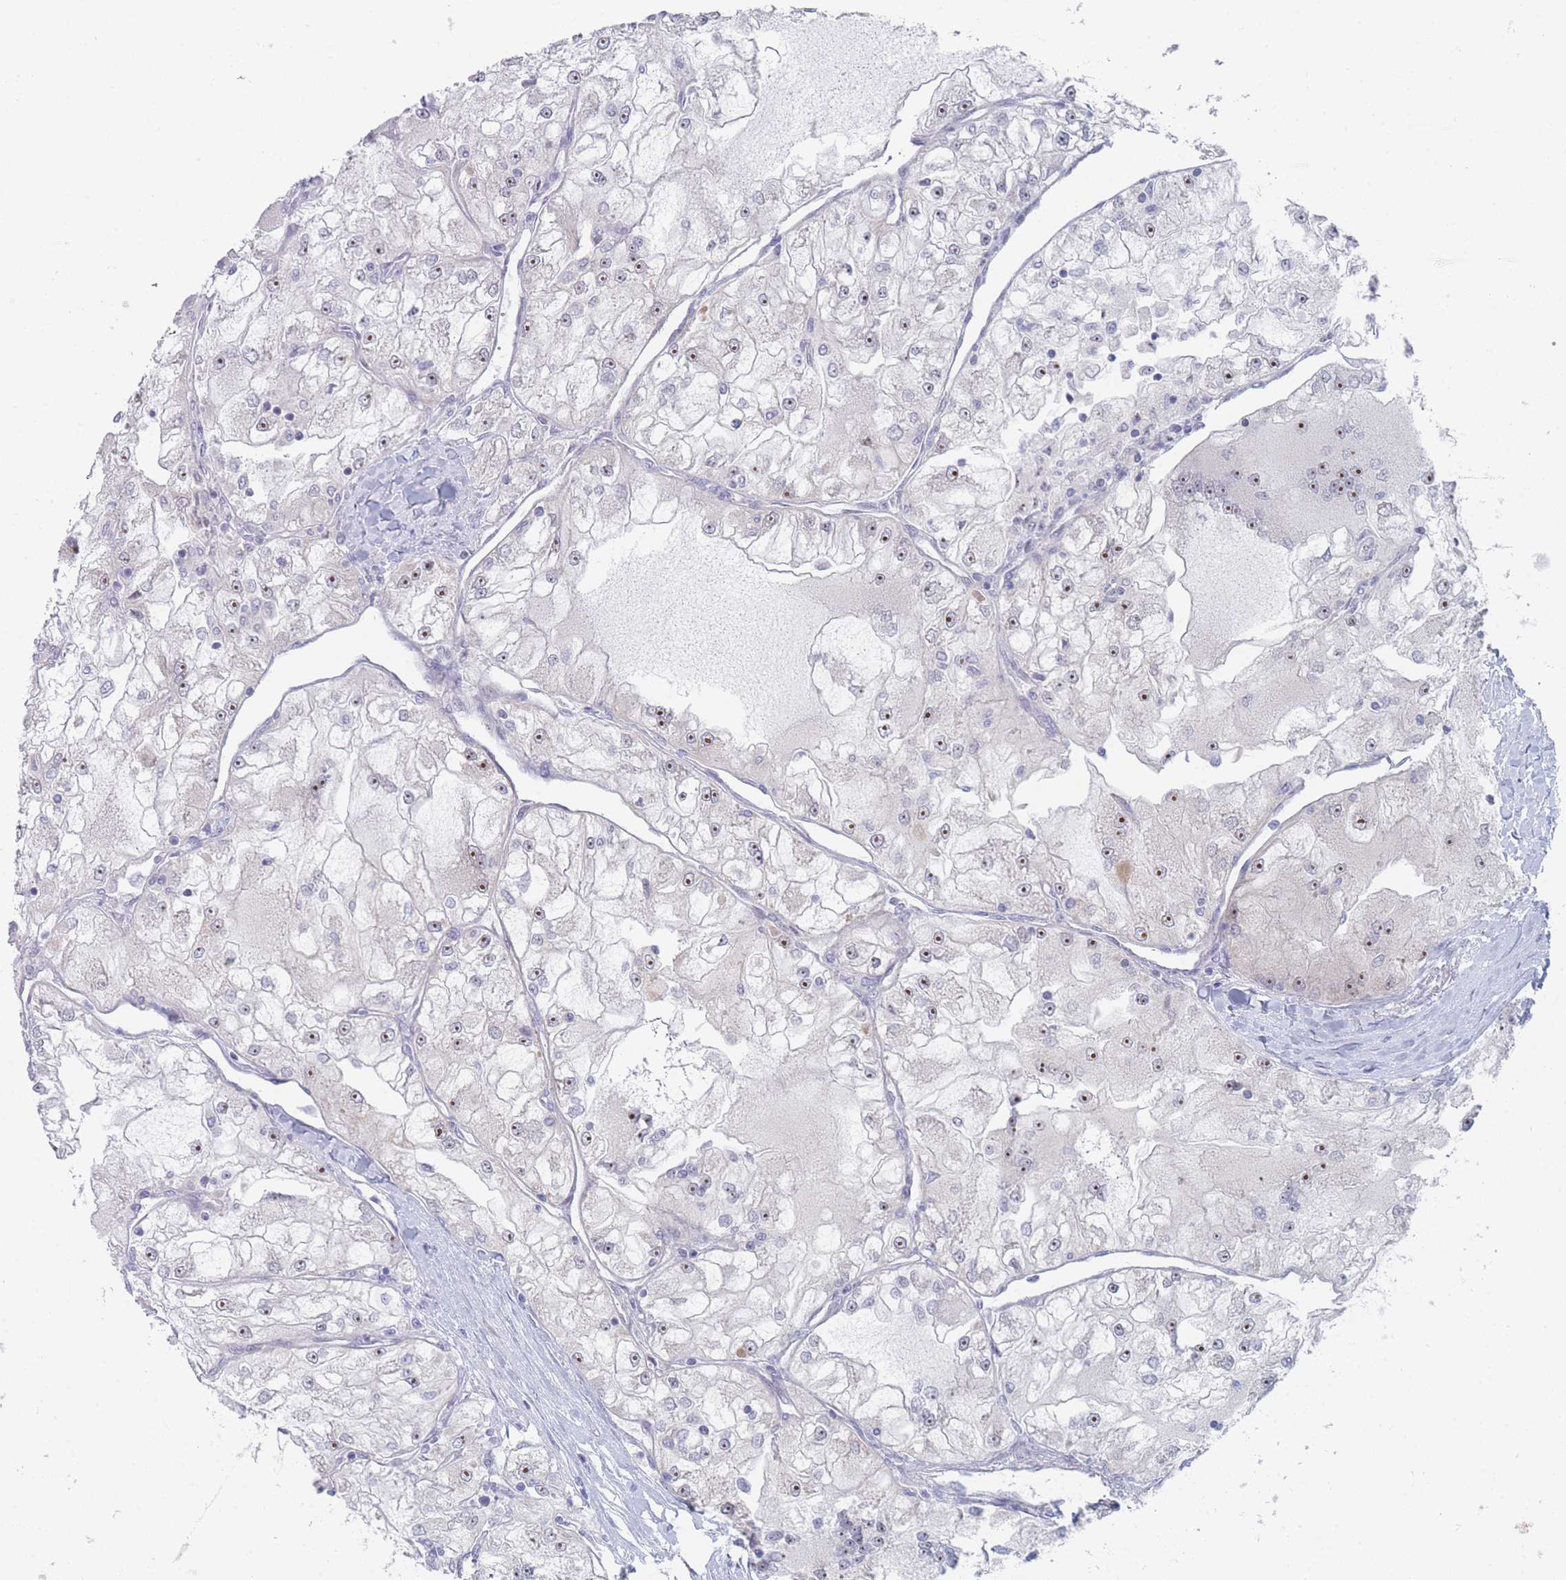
{"staining": {"intensity": "moderate", "quantity": "25%-75%", "location": "nuclear"}, "tissue": "renal cancer", "cell_type": "Tumor cells", "image_type": "cancer", "snomed": [{"axis": "morphology", "description": "Adenocarcinoma, NOS"}, {"axis": "topography", "description": "Kidney"}], "caption": "A medium amount of moderate nuclear positivity is appreciated in approximately 25%-75% of tumor cells in renal adenocarcinoma tissue.", "gene": "RNF8", "patient": {"sex": "female", "age": 72}}